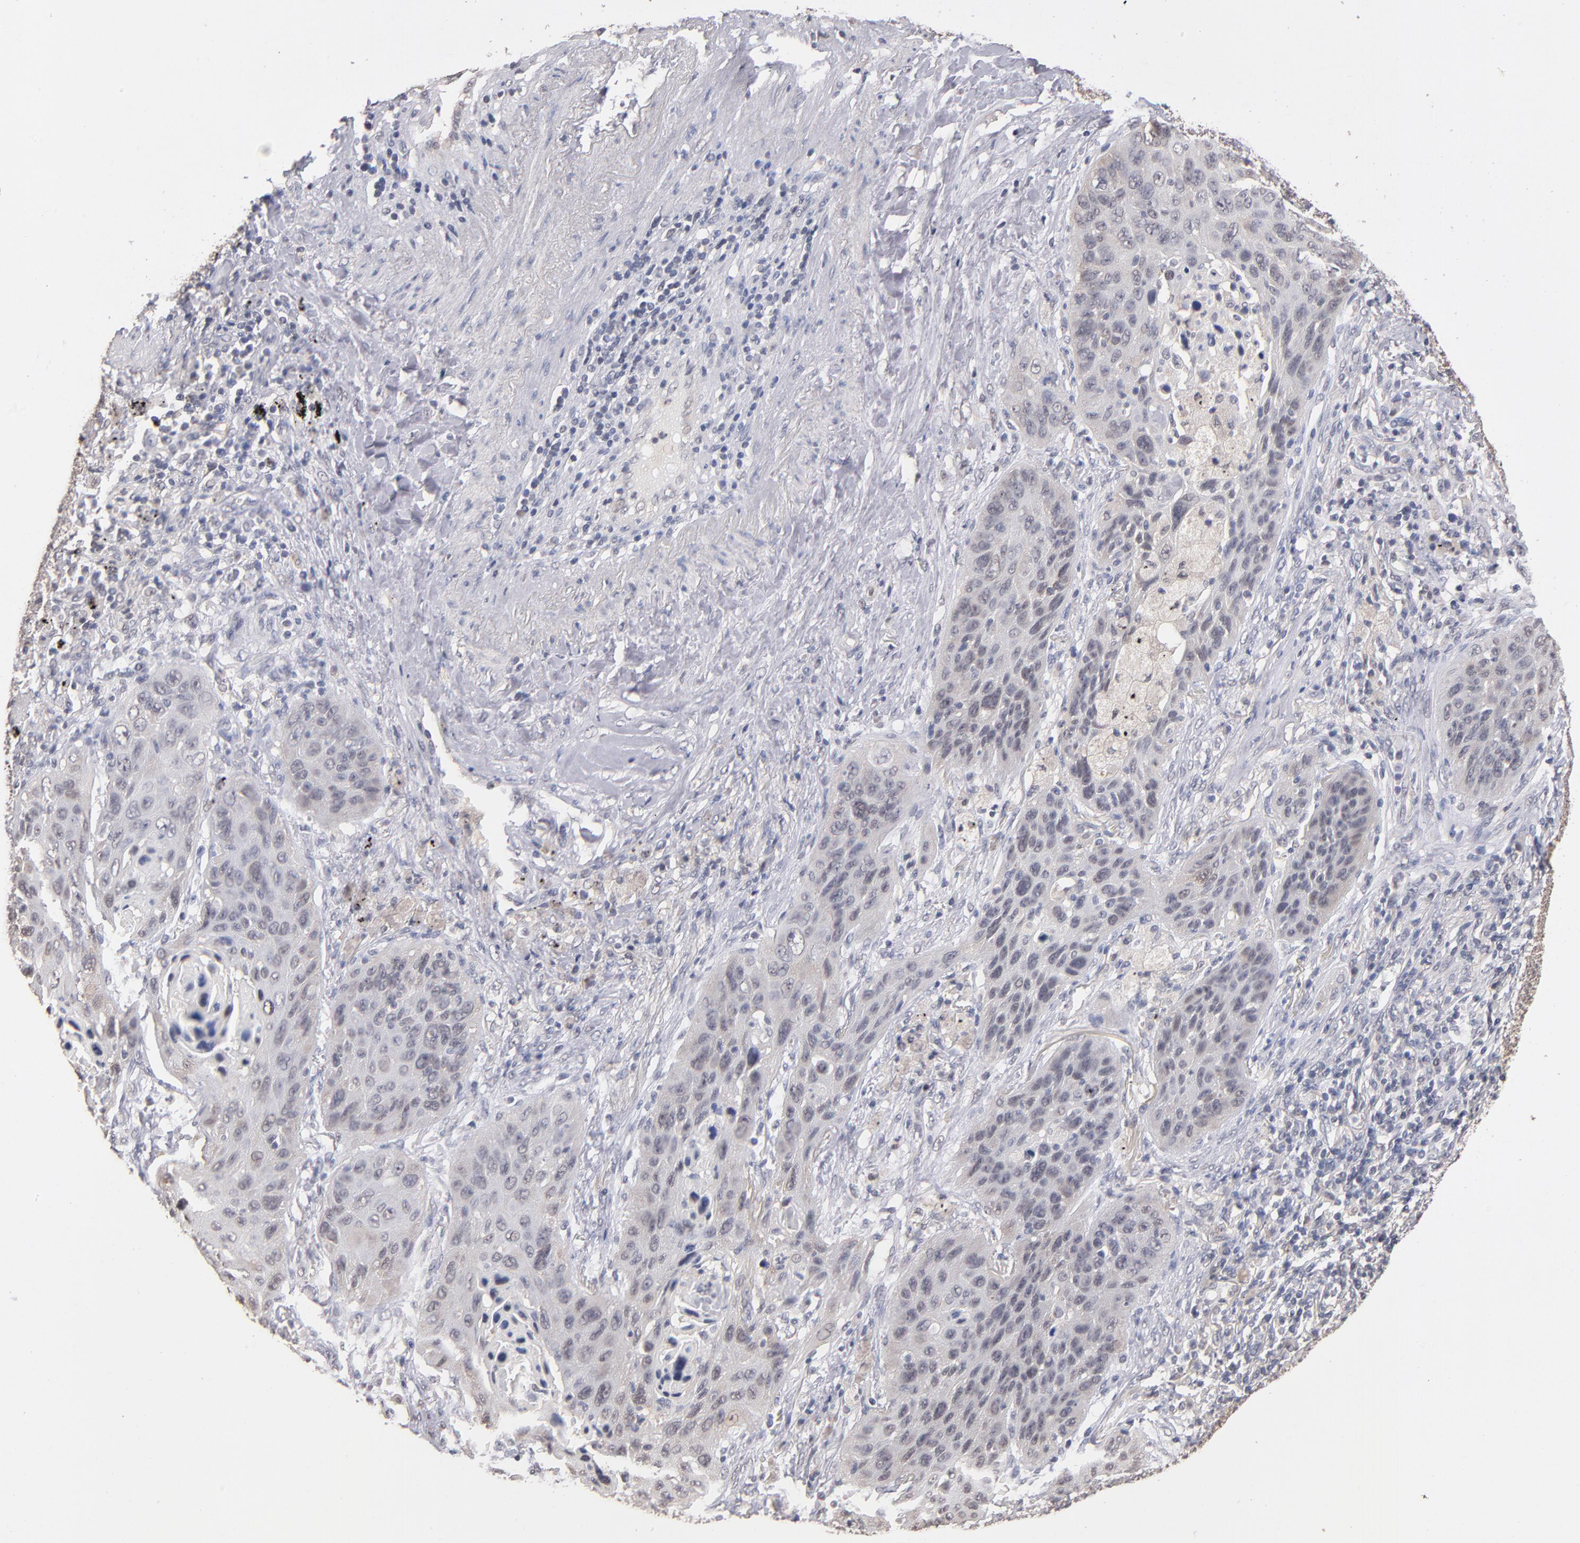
{"staining": {"intensity": "negative", "quantity": "none", "location": "none"}, "tissue": "lung cancer", "cell_type": "Tumor cells", "image_type": "cancer", "snomed": [{"axis": "morphology", "description": "Squamous cell carcinoma, NOS"}, {"axis": "topography", "description": "Lung"}], "caption": "The histopathology image exhibits no significant staining in tumor cells of squamous cell carcinoma (lung).", "gene": "PSMD10", "patient": {"sex": "female", "age": 67}}